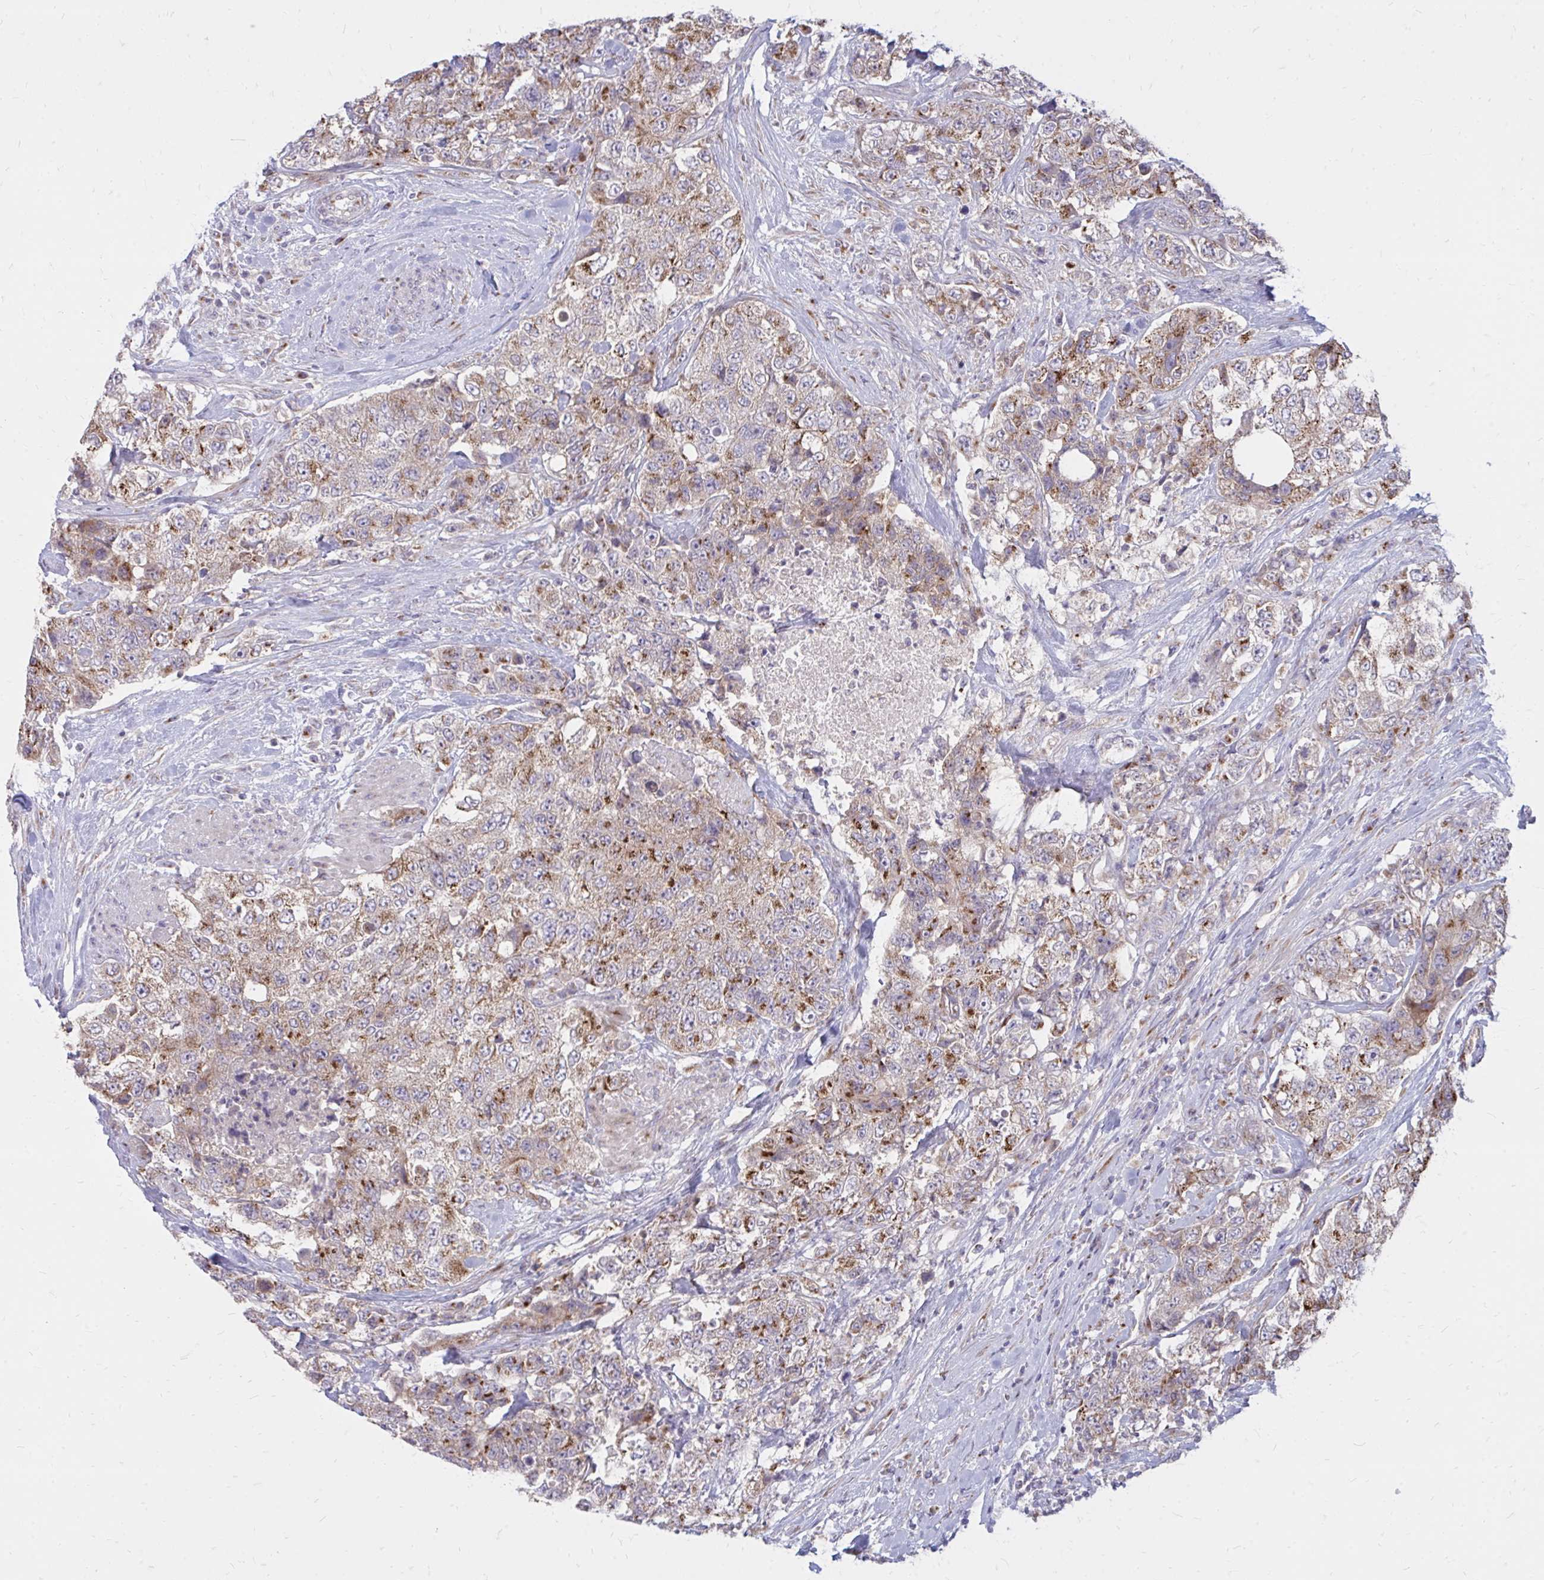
{"staining": {"intensity": "moderate", "quantity": "25%-75%", "location": "cytoplasmic/membranous"}, "tissue": "urothelial cancer", "cell_type": "Tumor cells", "image_type": "cancer", "snomed": [{"axis": "morphology", "description": "Urothelial carcinoma, High grade"}, {"axis": "topography", "description": "Urinary bladder"}], "caption": "Moderate cytoplasmic/membranous protein staining is seen in about 25%-75% of tumor cells in urothelial cancer.", "gene": "RAB6B", "patient": {"sex": "female", "age": 78}}